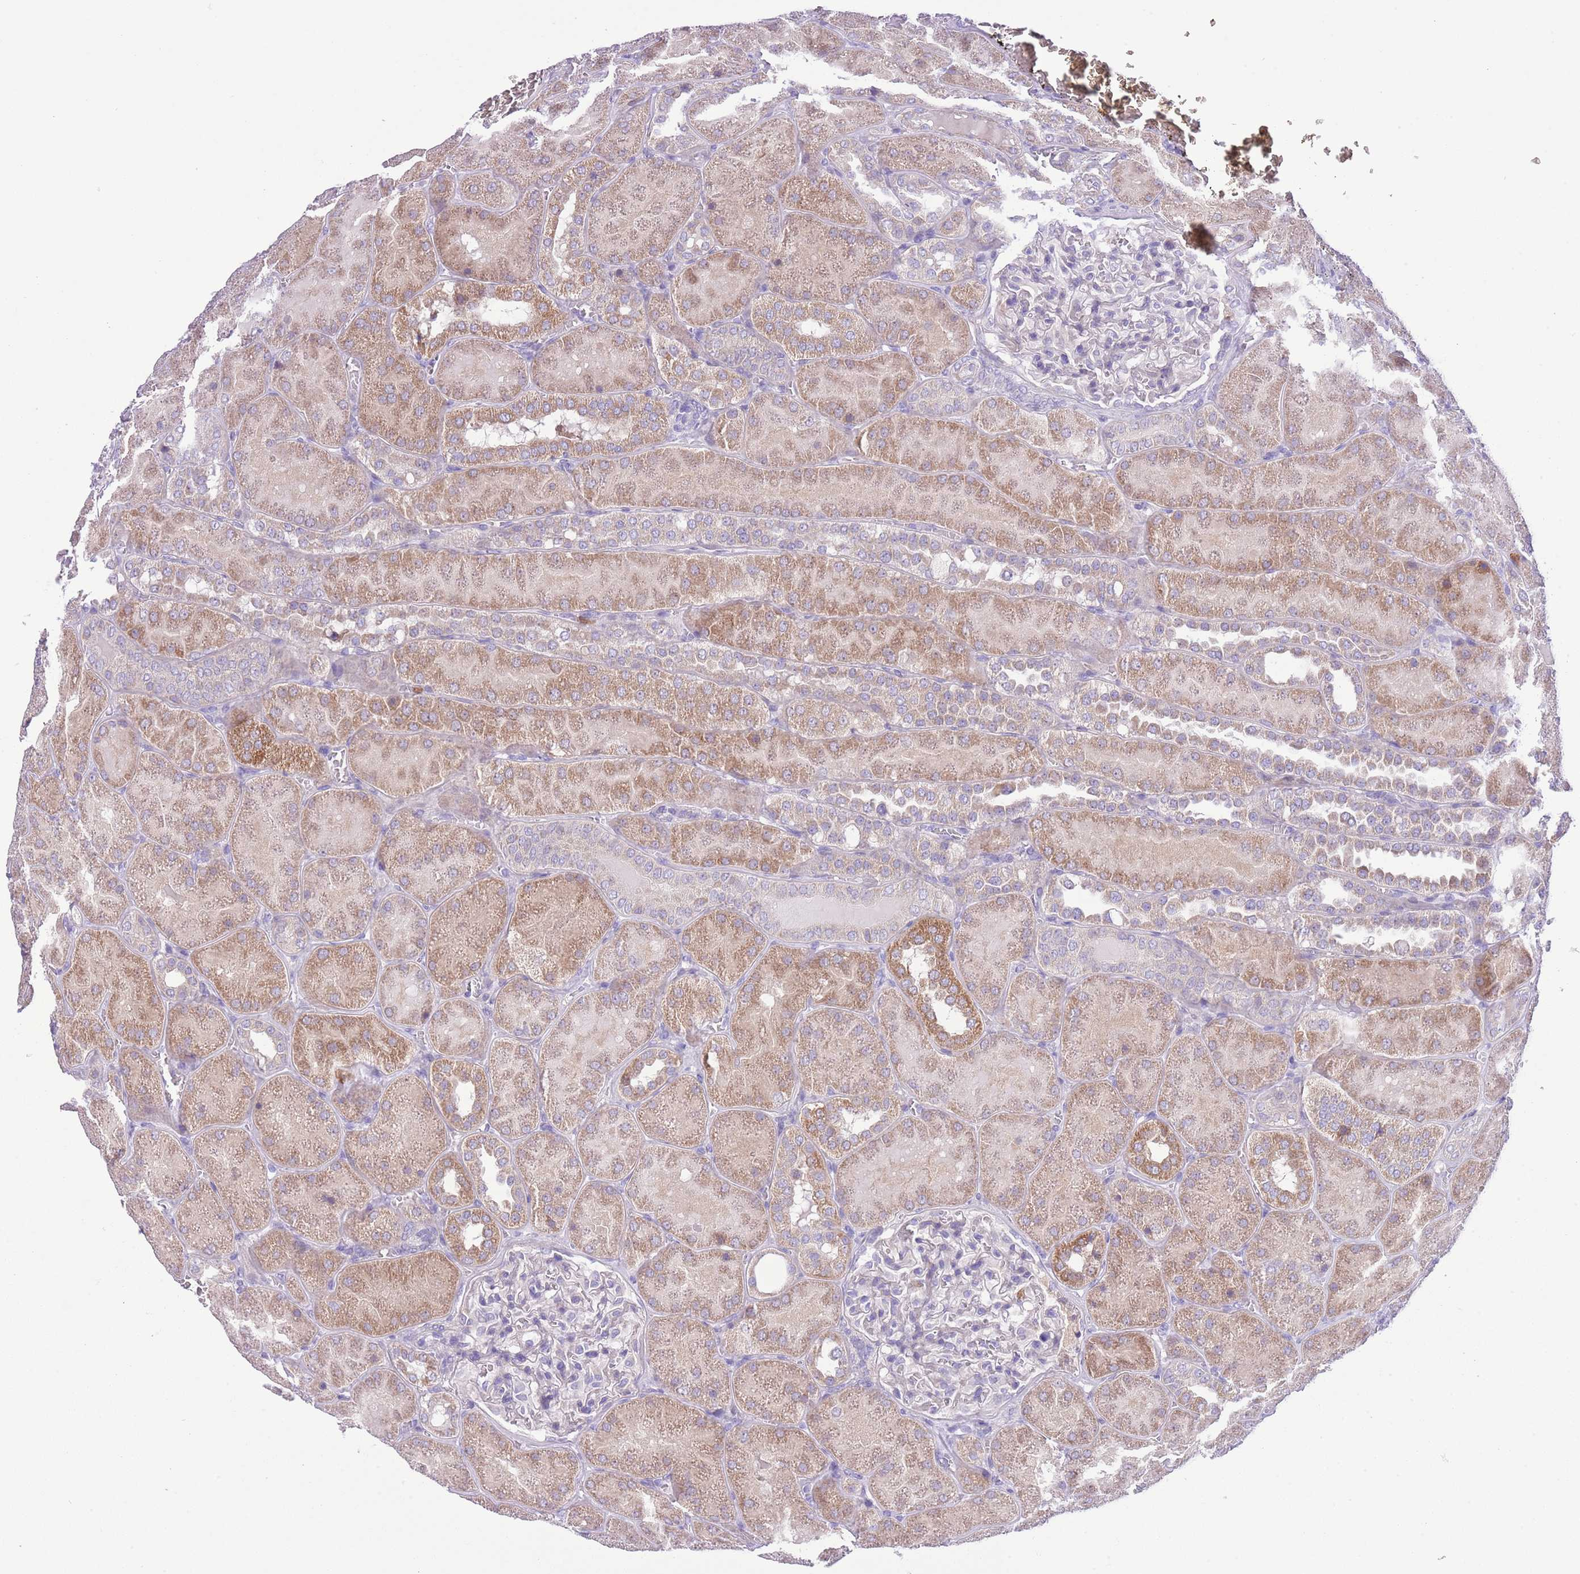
{"staining": {"intensity": "negative", "quantity": "none", "location": "none"}, "tissue": "kidney", "cell_type": "Cells in glomeruli", "image_type": "normal", "snomed": [{"axis": "morphology", "description": "Normal tissue, NOS"}, {"axis": "topography", "description": "Kidney"}], "caption": "DAB (3,3'-diaminobenzidine) immunohistochemical staining of benign human kidney shows no significant staining in cells in glomeruli.", "gene": "OR6M1", "patient": {"sex": "male", "age": 28}}